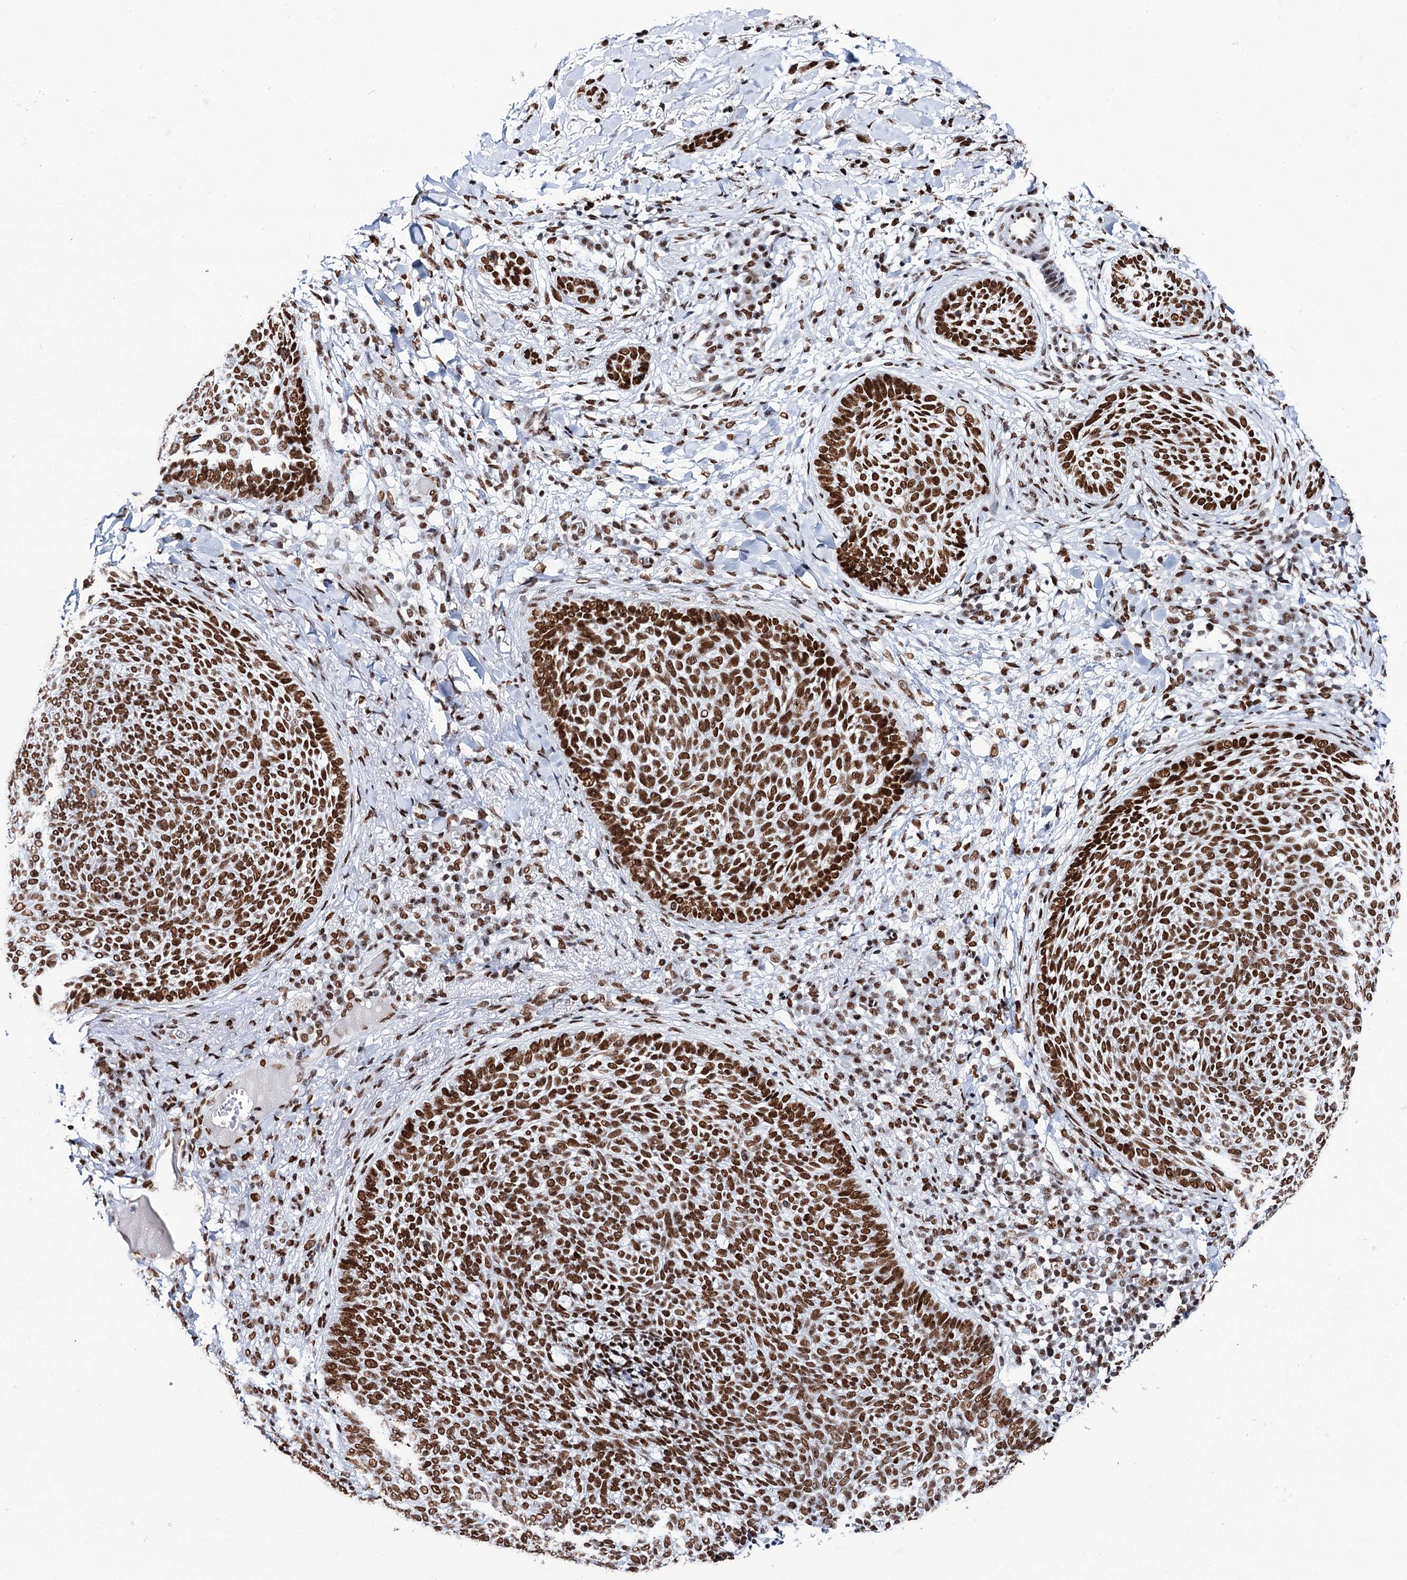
{"staining": {"intensity": "strong", "quantity": ">75%", "location": "nuclear"}, "tissue": "skin cancer", "cell_type": "Tumor cells", "image_type": "cancer", "snomed": [{"axis": "morphology", "description": "Basal cell carcinoma"}, {"axis": "topography", "description": "Skin"}], "caption": "Tumor cells demonstrate high levels of strong nuclear expression in about >75% of cells in human skin basal cell carcinoma. Using DAB (3,3'-diaminobenzidine) (brown) and hematoxylin (blue) stains, captured at high magnification using brightfield microscopy.", "gene": "MATR3", "patient": {"sex": "male", "age": 85}}